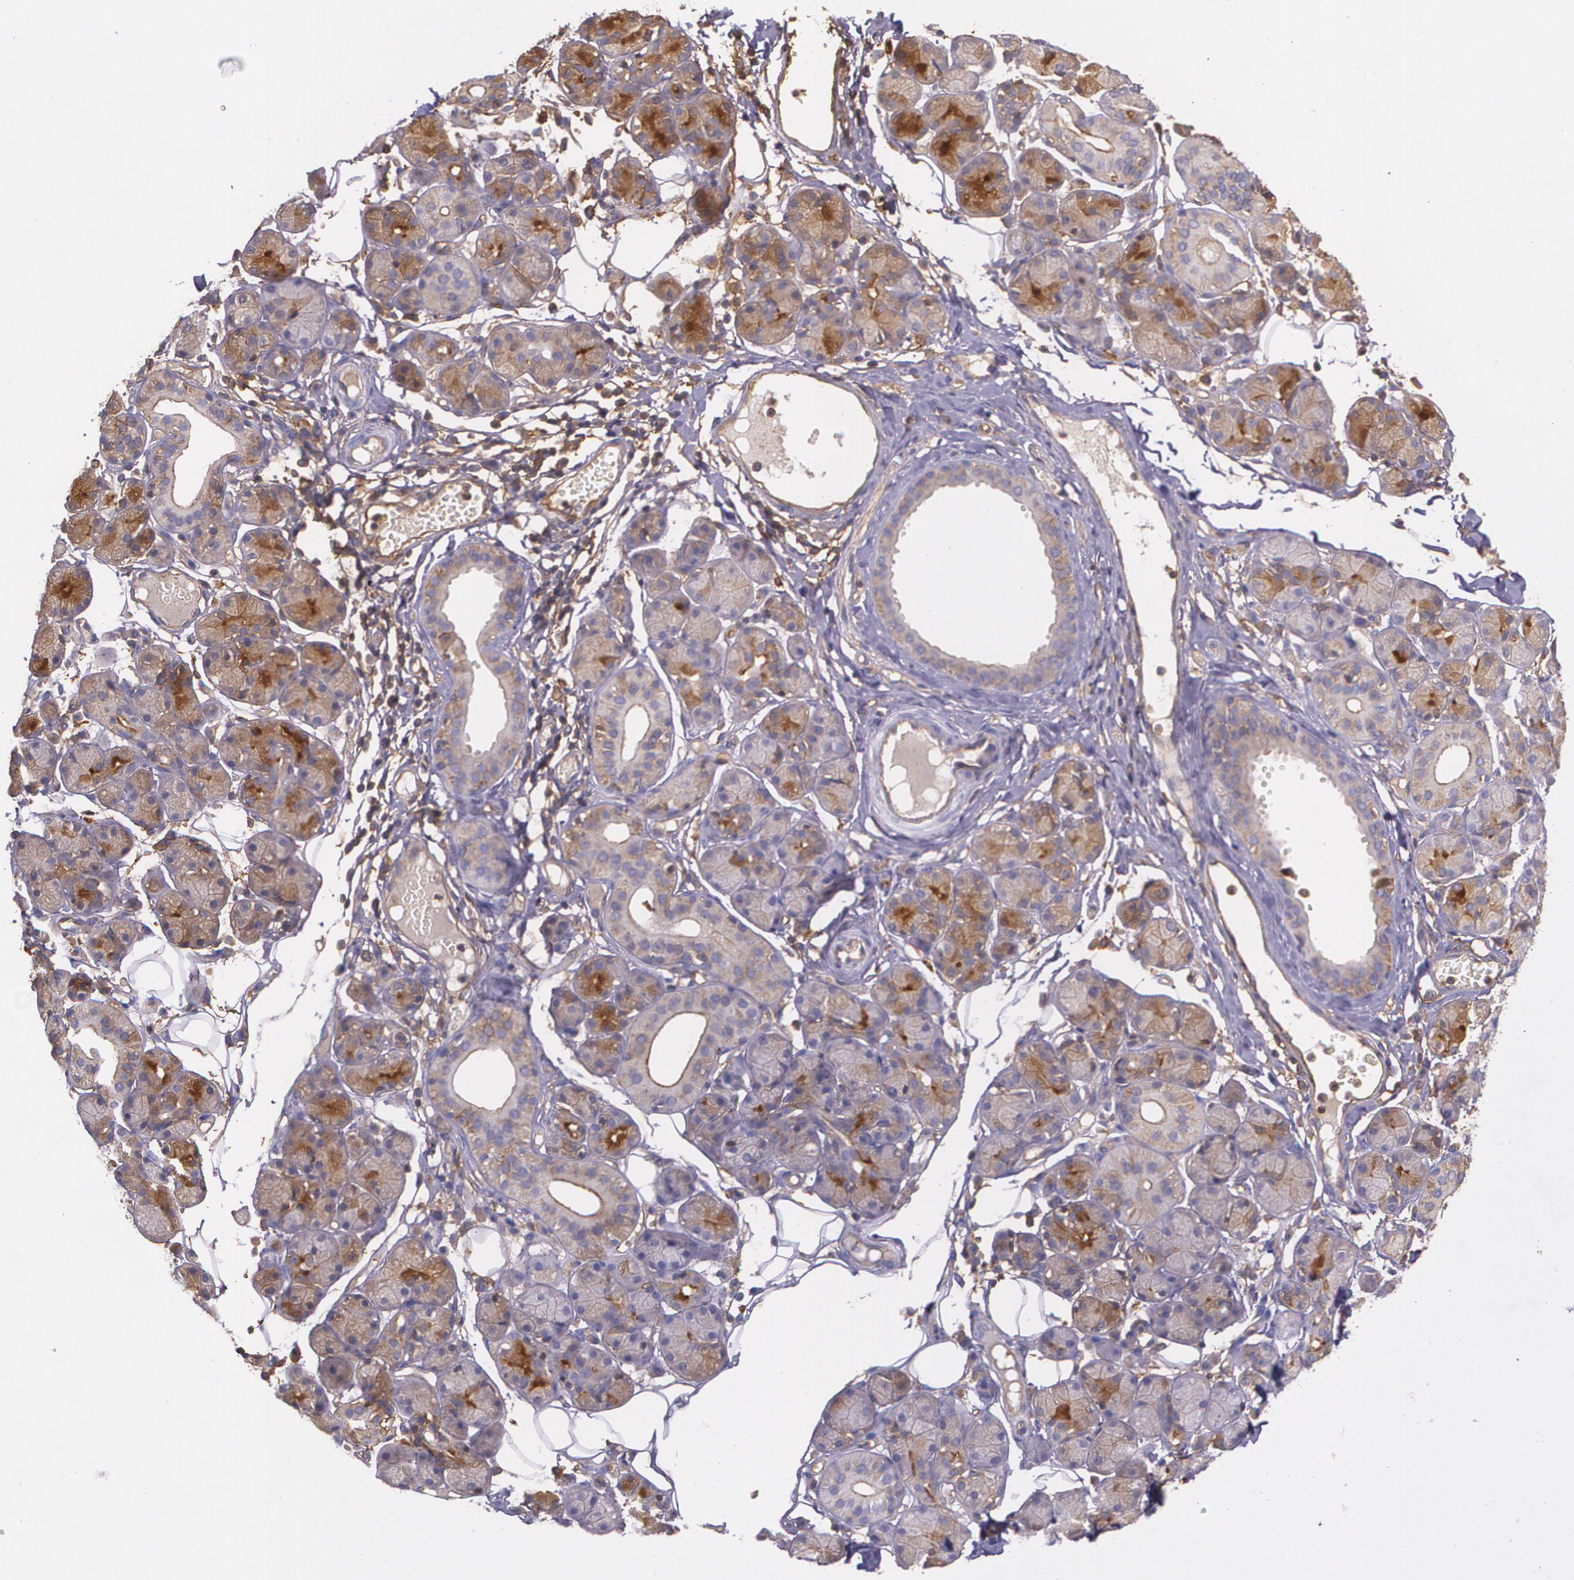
{"staining": {"intensity": "moderate", "quantity": "<25%", "location": "cytoplasmic/membranous"}, "tissue": "salivary gland", "cell_type": "Glandular cells", "image_type": "normal", "snomed": [{"axis": "morphology", "description": "Normal tissue, NOS"}, {"axis": "topography", "description": "Salivary gland"}], "caption": "Moderate cytoplasmic/membranous expression for a protein is appreciated in about <25% of glandular cells of benign salivary gland using immunohistochemistry.", "gene": "B2M", "patient": {"sex": "male", "age": 54}}